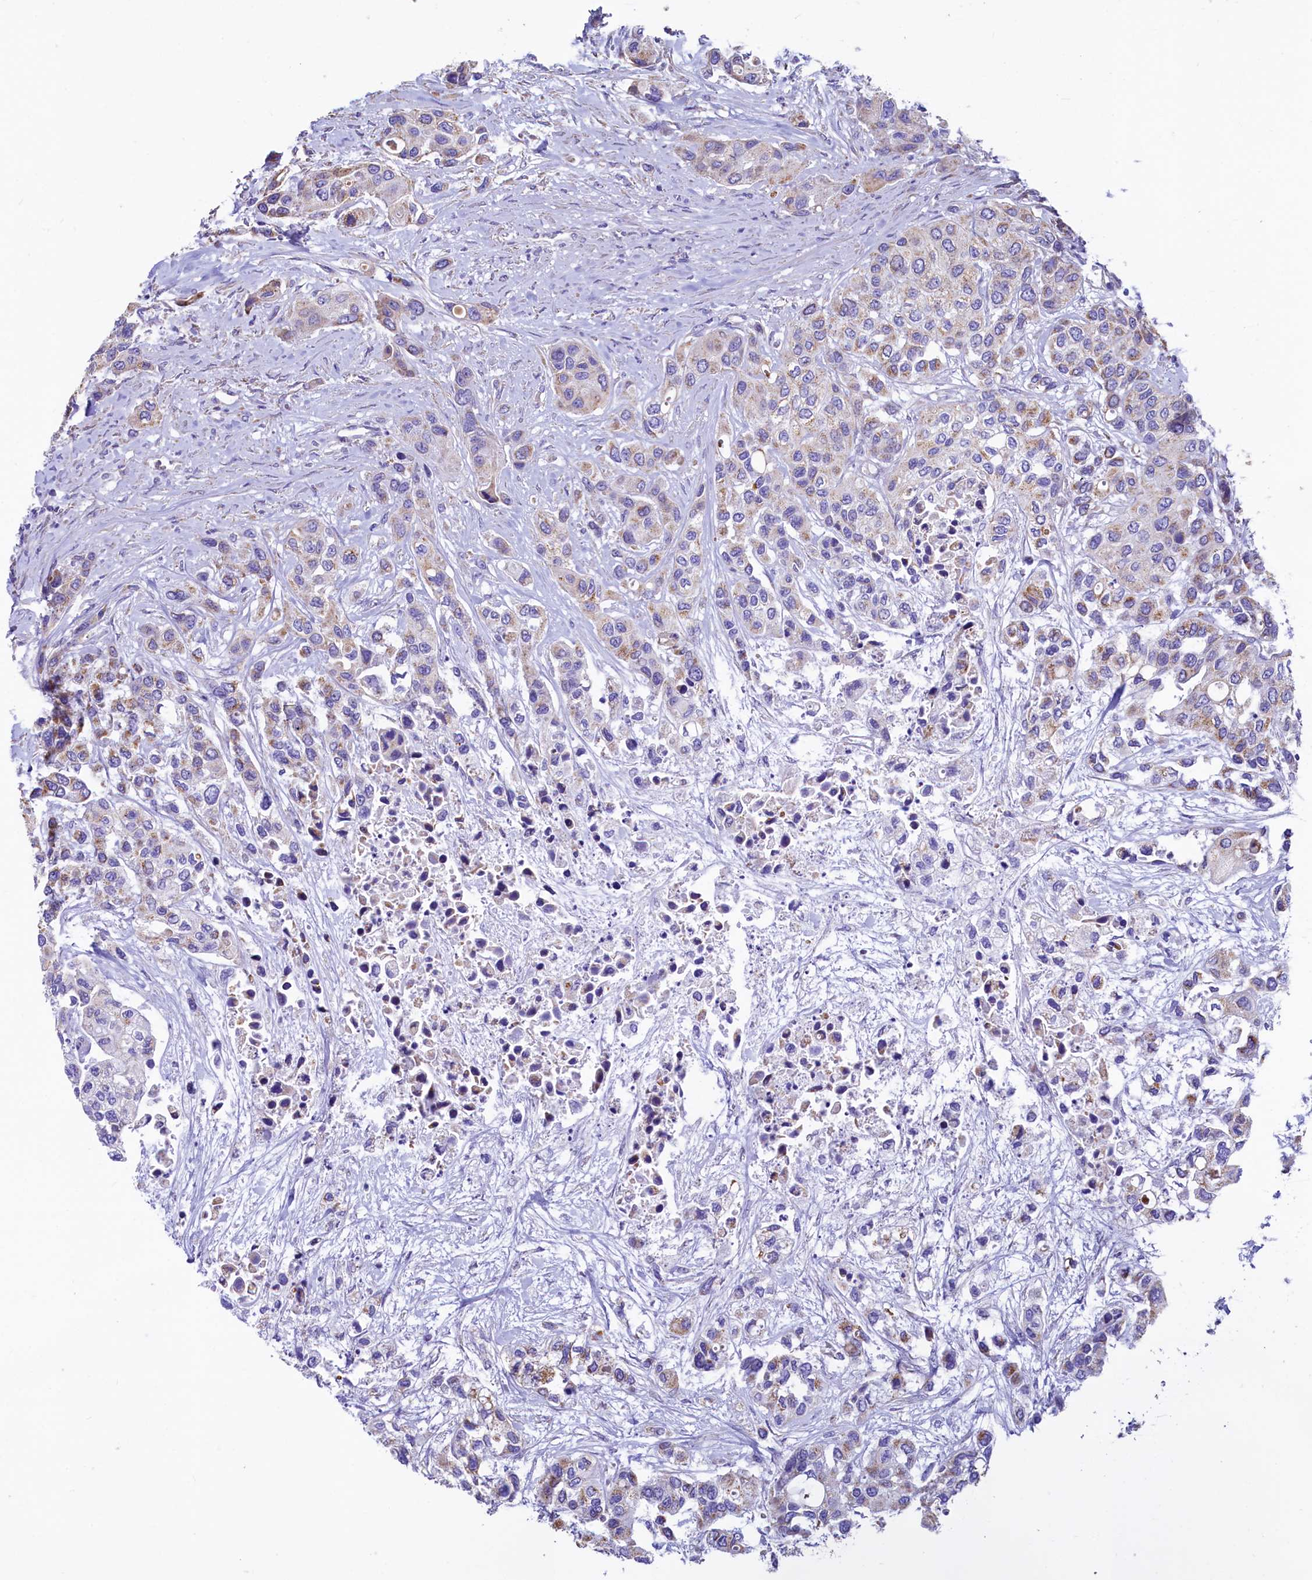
{"staining": {"intensity": "moderate", "quantity": "<25%", "location": "cytoplasmic/membranous"}, "tissue": "urothelial cancer", "cell_type": "Tumor cells", "image_type": "cancer", "snomed": [{"axis": "morphology", "description": "Normal tissue, NOS"}, {"axis": "morphology", "description": "Urothelial carcinoma, High grade"}, {"axis": "topography", "description": "Vascular tissue"}, {"axis": "topography", "description": "Urinary bladder"}], "caption": "A brown stain labels moderate cytoplasmic/membranous positivity of a protein in human urothelial cancer tumor cells. (DAB = brown stain, brightfield microscopy at high magnification).", "gene": "VWCE", "patient": {"sex": "female", "age": 56}}